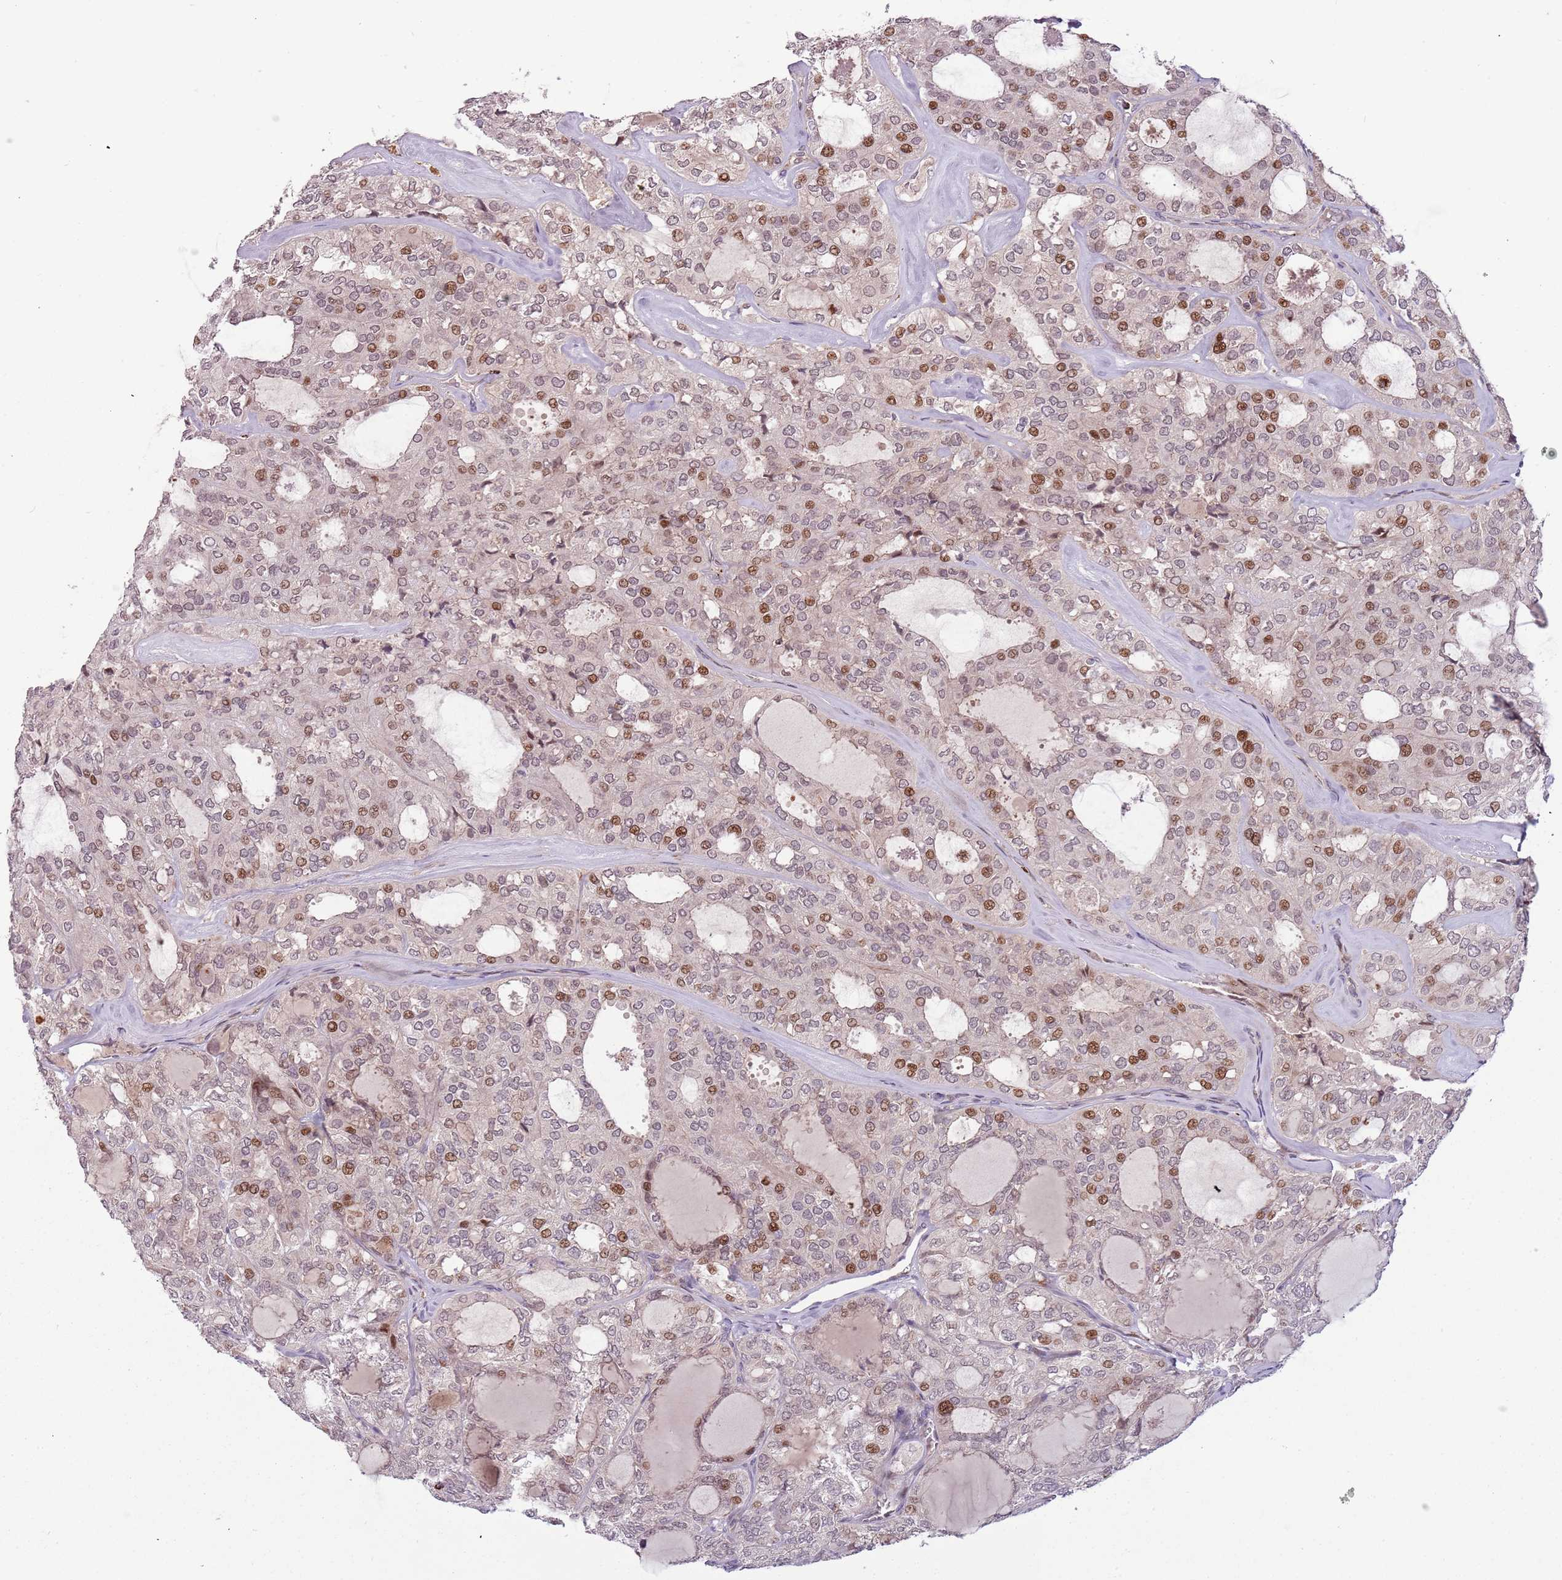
{"staining": {"intensity": "moderate", "quantity": "<25%", "location": "nuclear"}, "tissue": "thyroid cancer", "cell_type": "Tumor cells", "image_type": "cancer", "snomed": [{"axis": "morphology", "description": "Follicular adenoma carcinoma, NOS"}, {"axis": "topography", "description": "Thyroid gland"}], "caption": "A brown stain highlights moderate nuclear positivity of a protein in thyroid cancer (follicular adenoma carcinoma) tumor cells.", "gene": "ULK3", "patient": {"sex": "male", "age": 75}}